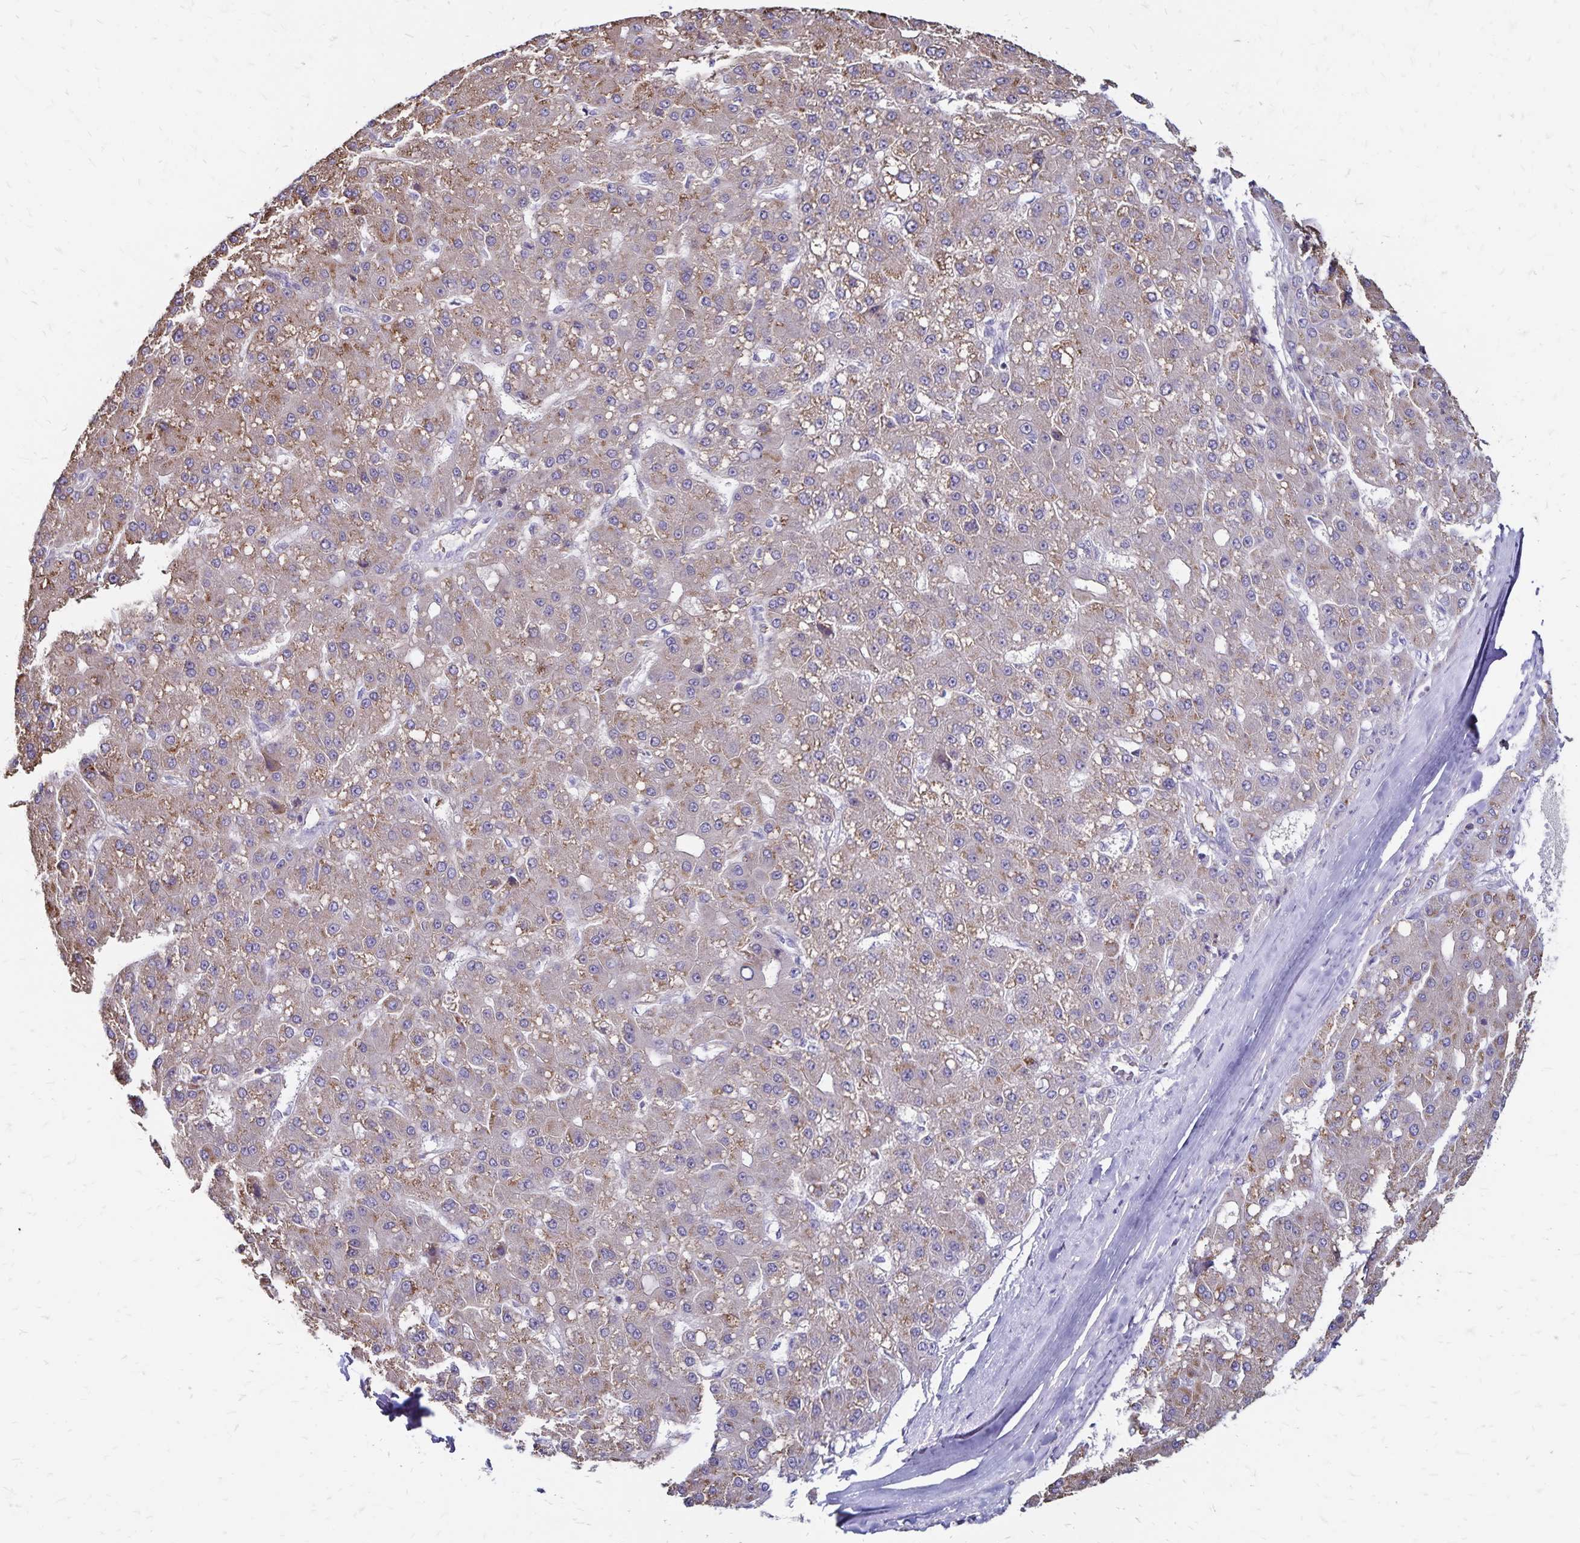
{"staining": {"intensity": "moderate", "quantity": "25%-75%", "location": "cytoplasmic/membranous"}, "tissue": "liver cancer", "cell_type": "Tumor cells", "image_type": "cancer", "snomed": [{"axis": "morphology", "description": "Carcinoma, Hepatocellular, NOS"}, {"axis": "topography", "description": "Liver"}], "caption": "Protein analysis of hepatocellular carcinoma (liver) tissue exhibits moderate cytoplasmic/membranous staining in about 25%-75% of tumor cells.", "gene": "NAGPA", "patient": {"sex": "male", "age": 67}}